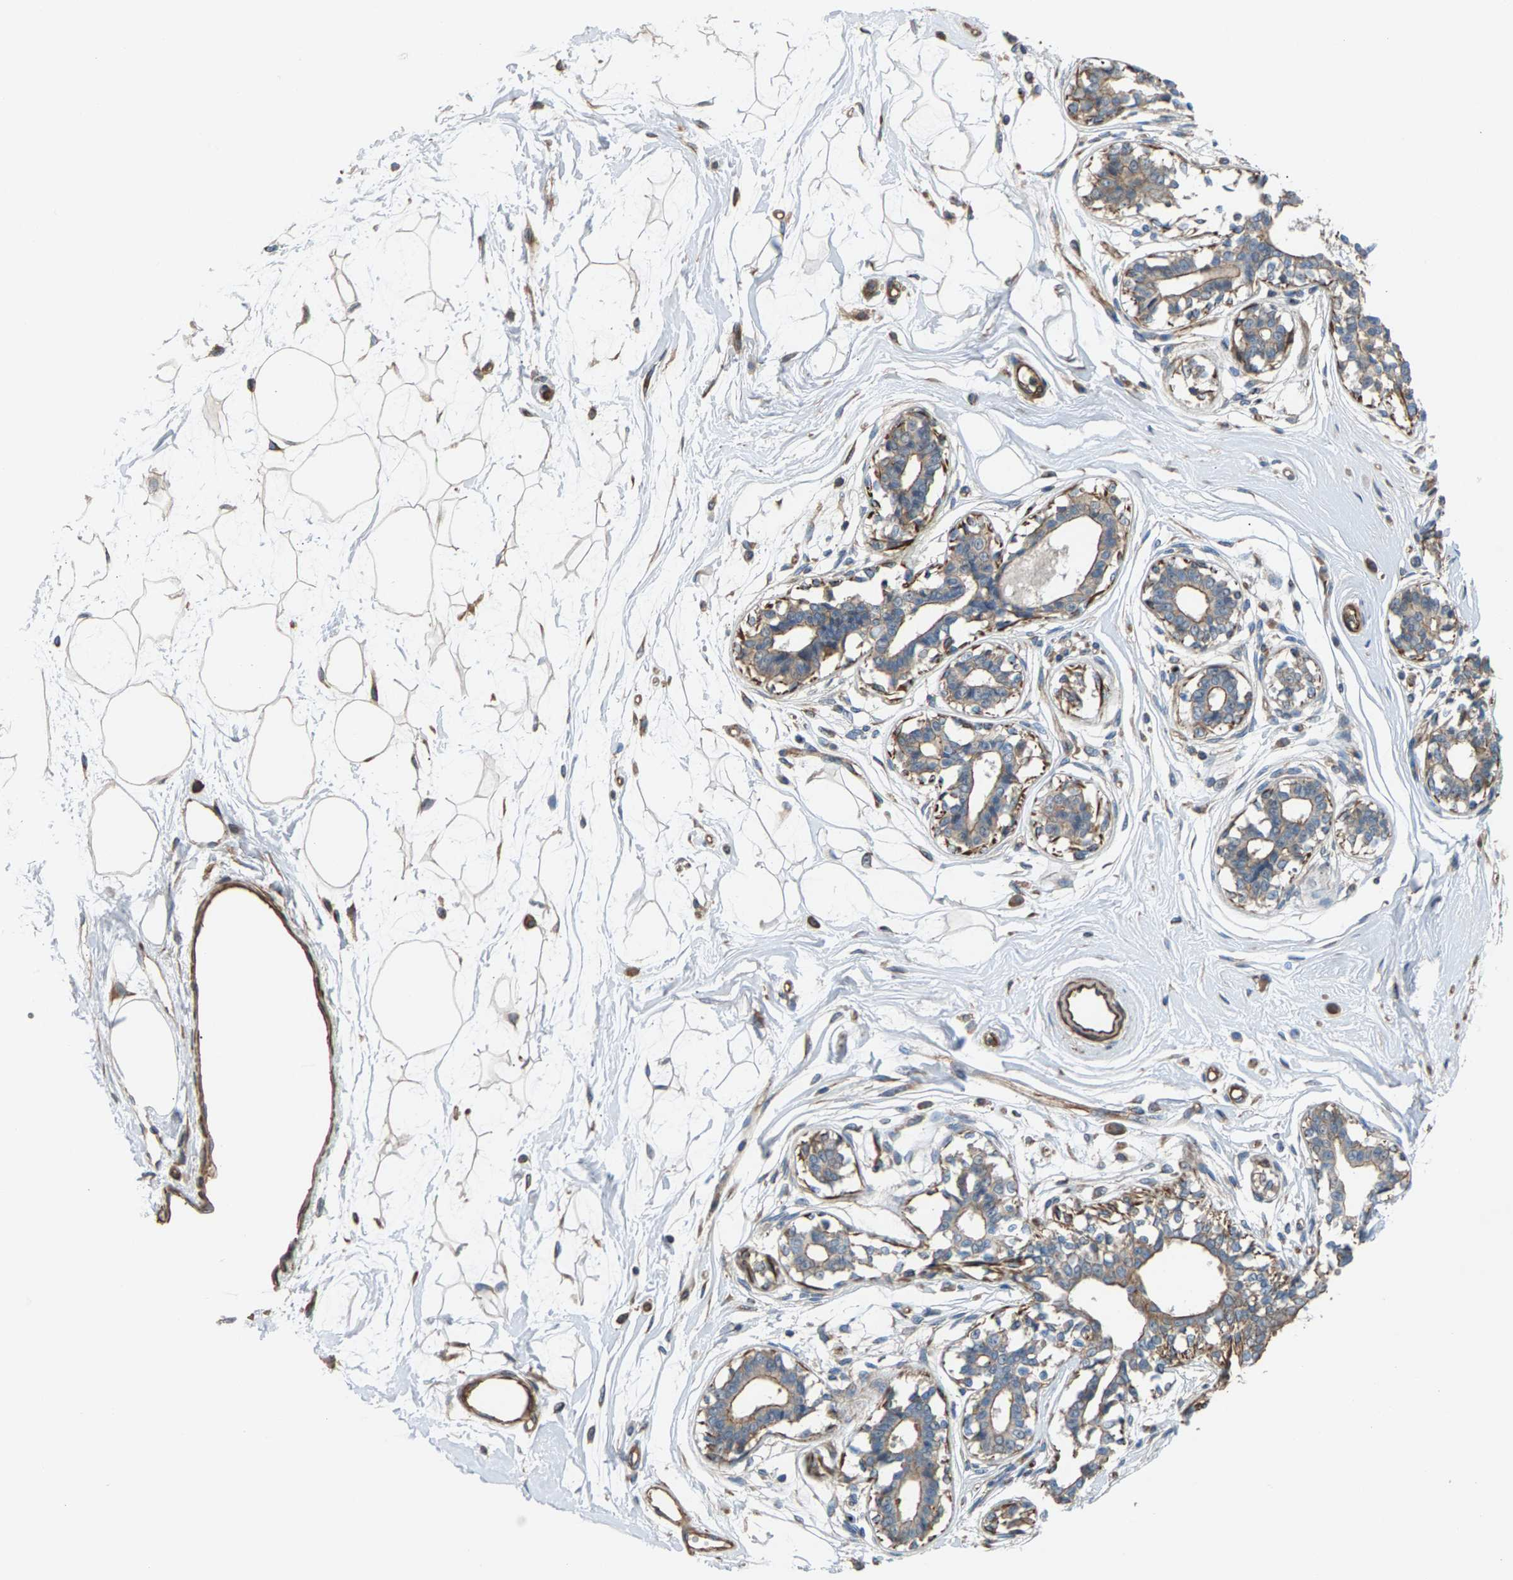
{"staining": {"intensity": "moderate", "quantity": ">75%", "location": "cytoplasmic/membranous"}, "tissue": "breast", "cell_type": "Adipocytes", "image_type": "normal", "snomed": [{"axis": "morphology", "description": "Normal tissue, NOS"}, {"axis": "topography", "description": "Breast"}], "caption": "Moderate cytoplasmic/membranous expression is present in about >75% of adipocytes in unremarkable breast.", "gene": "PDCL", "patient": {"sex": "female", "age": 45}}